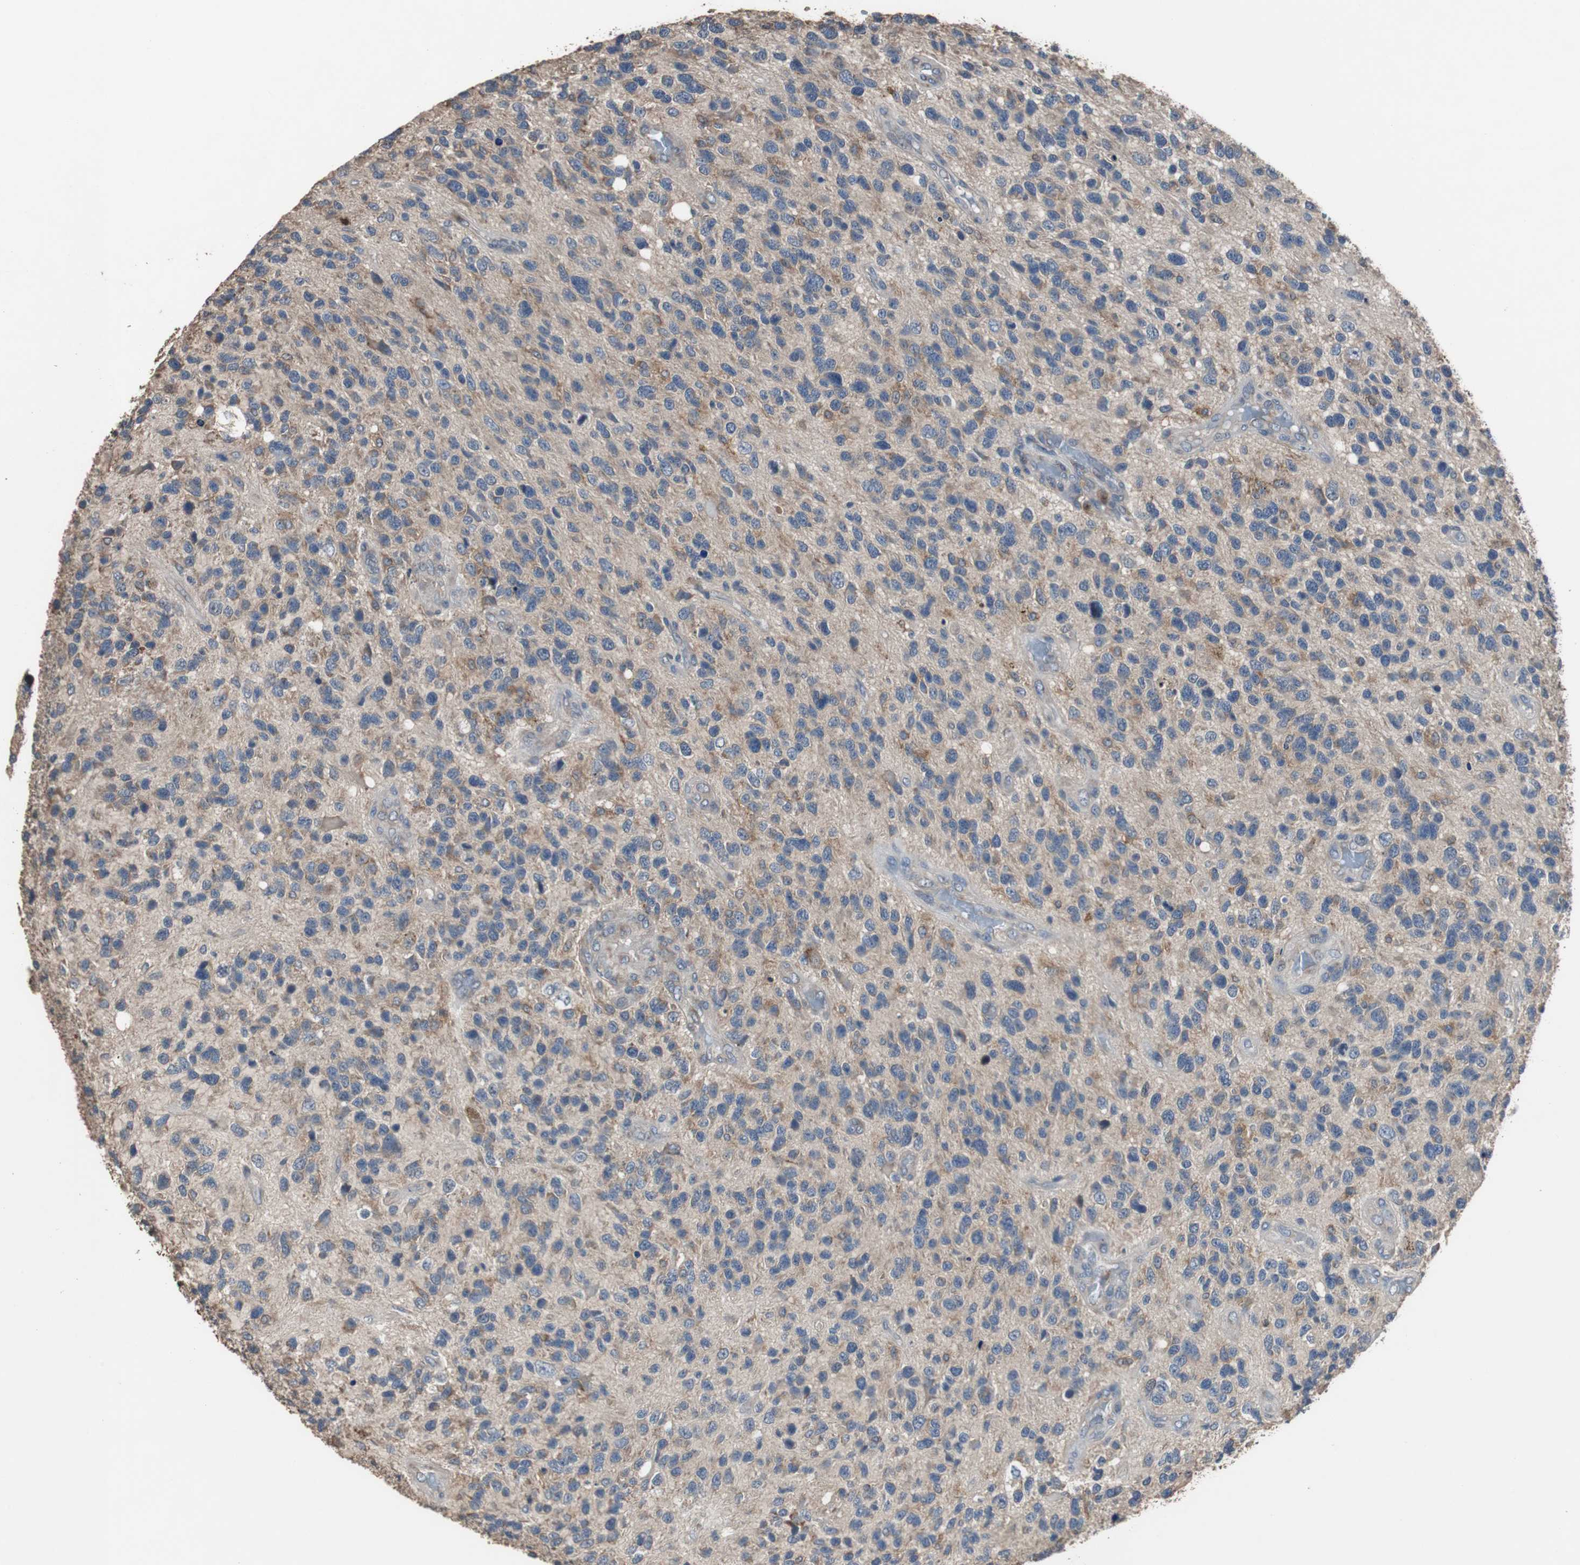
{"staining": {"intensity": "moderate", "quantity": "<25%", "location": "cytoplasmic/membranous"}, "tissue": "glioma", "cell_type": "Tumor cells", "image_type": "cancer", "snomed": [{"axis": "morphology", "description": "Glioma, malignant, High grade"}, {"axis": "topography", "description": "Brain"}], "caption": "Moderate cytoplasmic/membranous protein staining is appreciated in approximately <25% of tumor cells in glioma.", "gene": "SCIMP", "patient": {"sex": "female", "age": 58}}